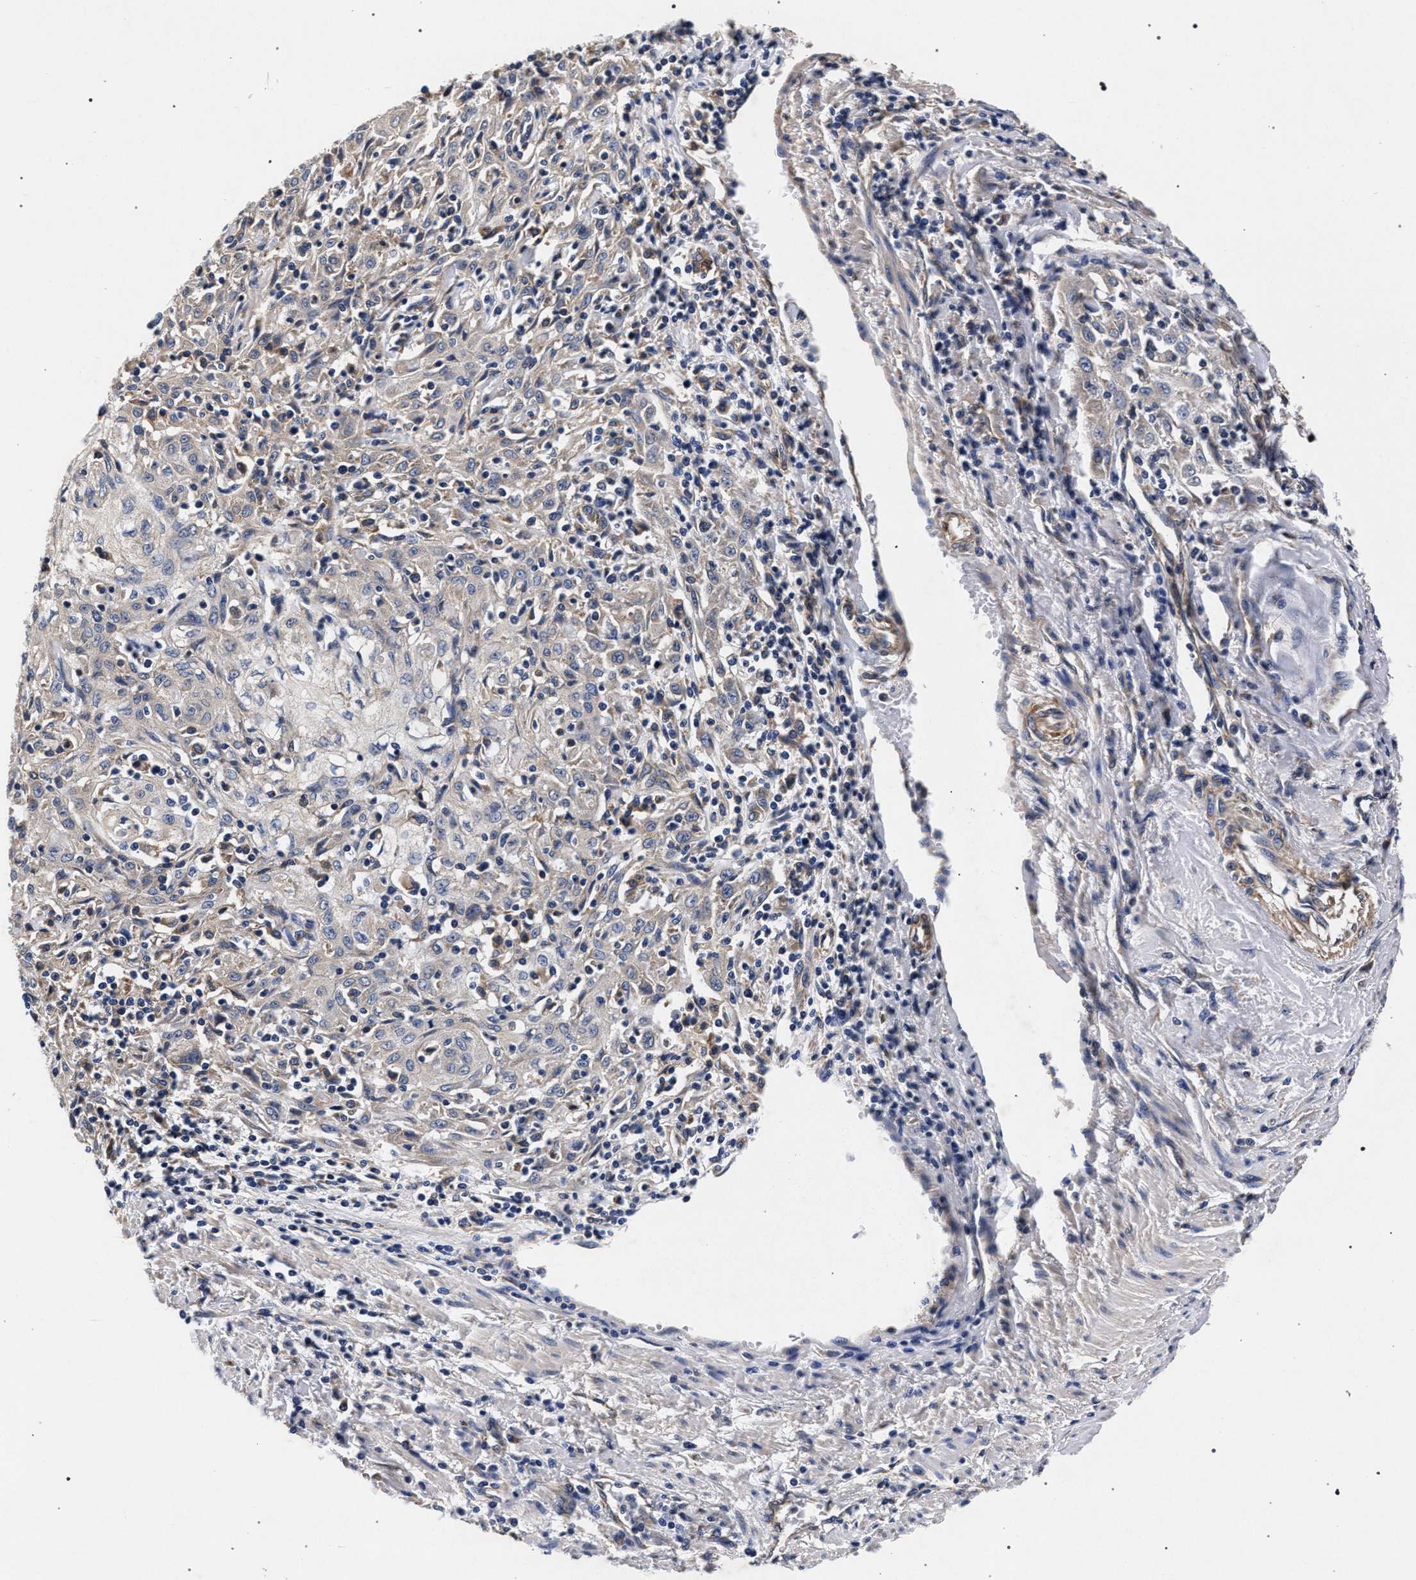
{"staining": {"intensity": "weak", "quantity": "25%-75%", "location": "cytoplasmic/membranous"}, "tissue": "skin cancer", "cell_type": "Tumor cells", "image_type": "cancer", "snomed": [{"axis": "morphology", "description": "Squamous cell carcinoma, NOS"}, {"axis": "morphology", "description": "Squamous cell carcinoma, metastatic, NOS"}, {"axis": "topography", "description": "Skin"}, {"axis": "topography", "description": "Lymph node"}], "caption": "Immunohistochemical staining of human skin squamous cell carcinoma exhibits weak cytoplasmic/membranous protein expression in about 25%-75% of tumor cells.", "gene": "CFAP95", "patient": {"sex": "male", "age": 75}}